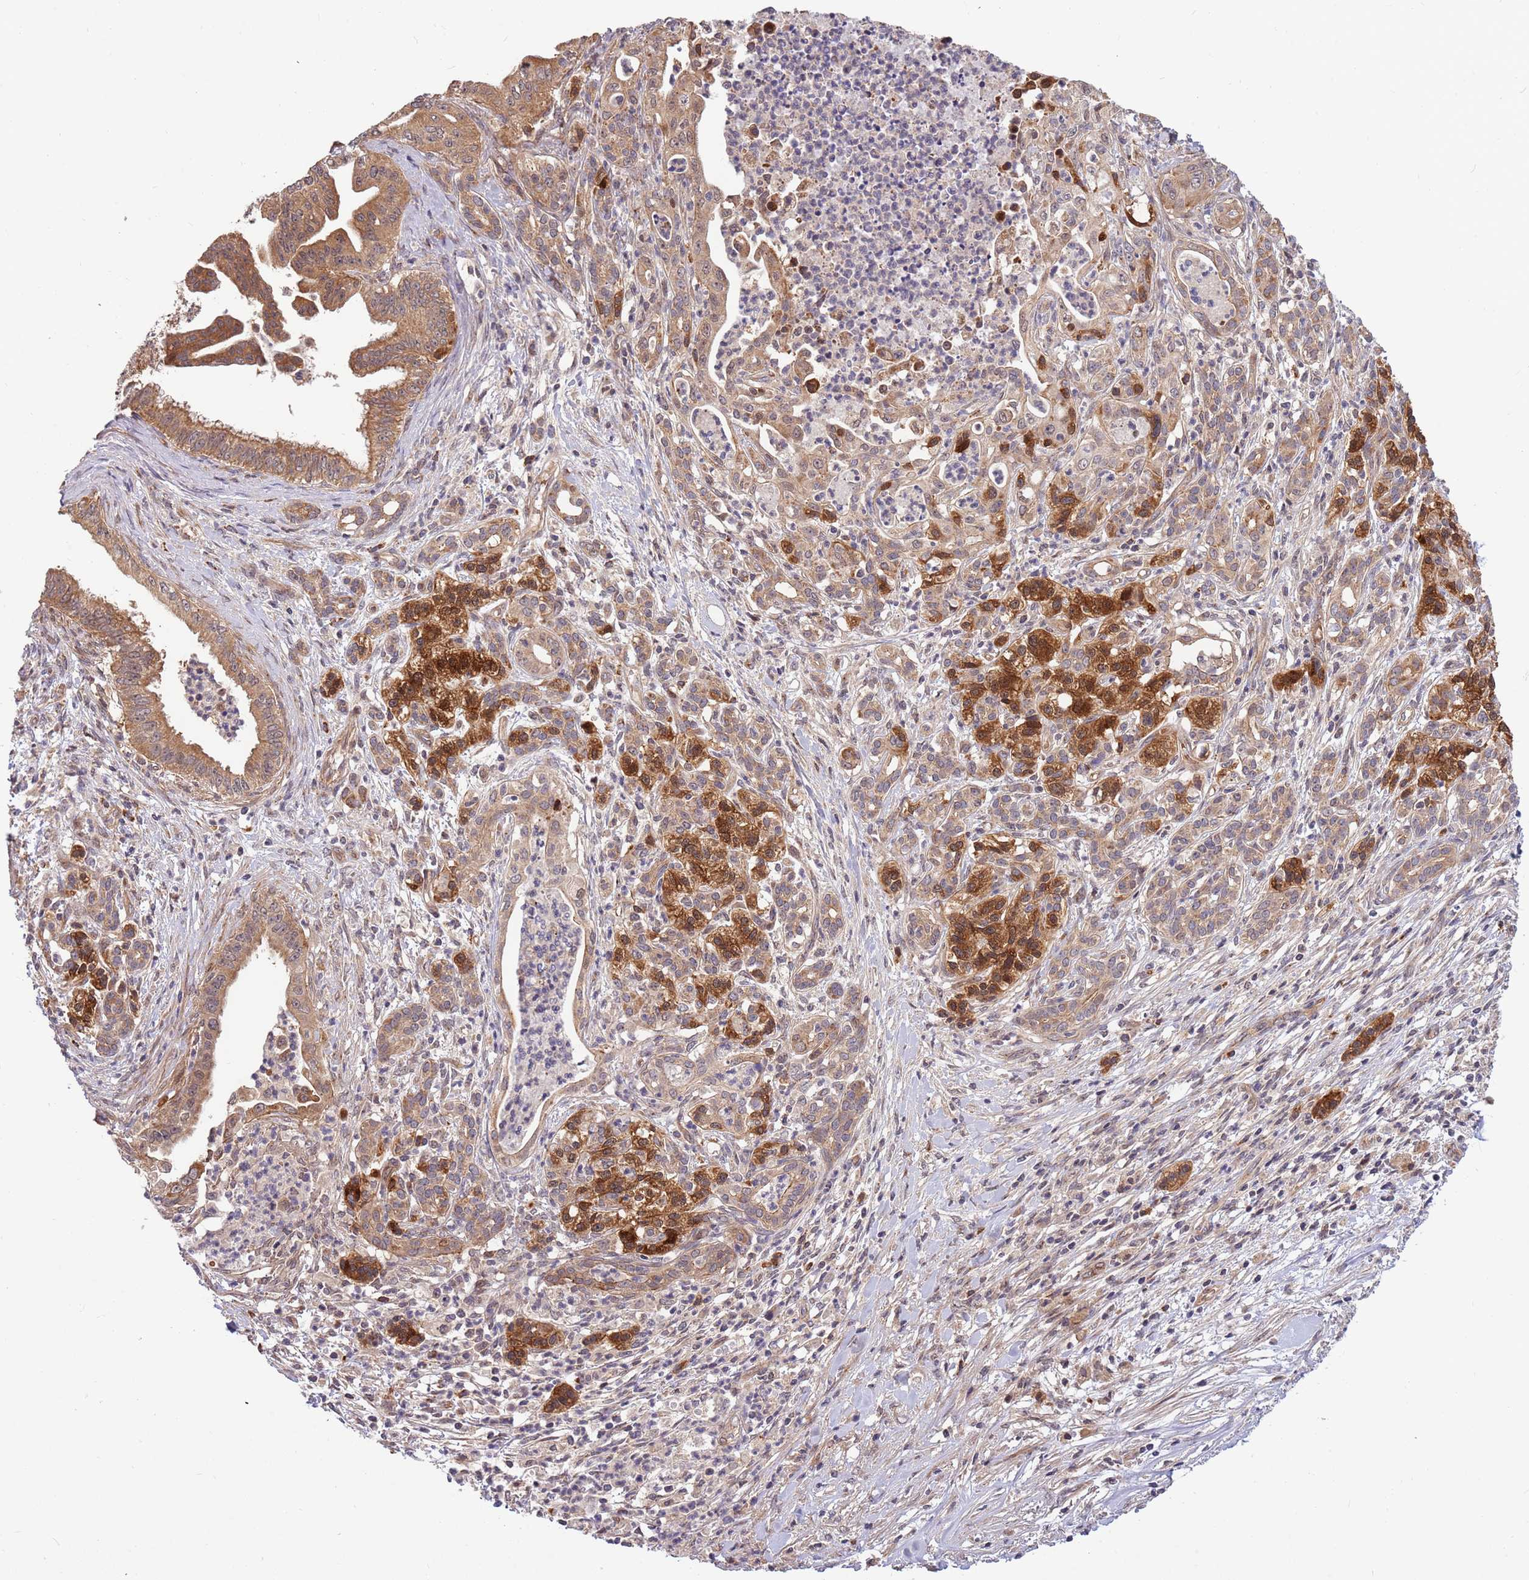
{"staining": {"intensity": "strong", "quantity": ">75%", "location": "cytoplasmic/membranous,nuclear"}, "tissue": "pancreatic cancer", "cell_type": "Tumor cells", "image_type": "cancer", "snomed": [{"axis": "morphology", "description": "Adenocarcinoma, NOS"}, {"axis": "topography", "description": "Pancreas"}], "caption": "Adenocarcinoma (pancreatic) tissue exhibits strong cytoplasmic/membranous and nuclear expression in approximately >75% of tumor cells, visualized by immunohistochemistry.", "gene": "HAUS3", "patient": {"sex": "male", "age": 58}}